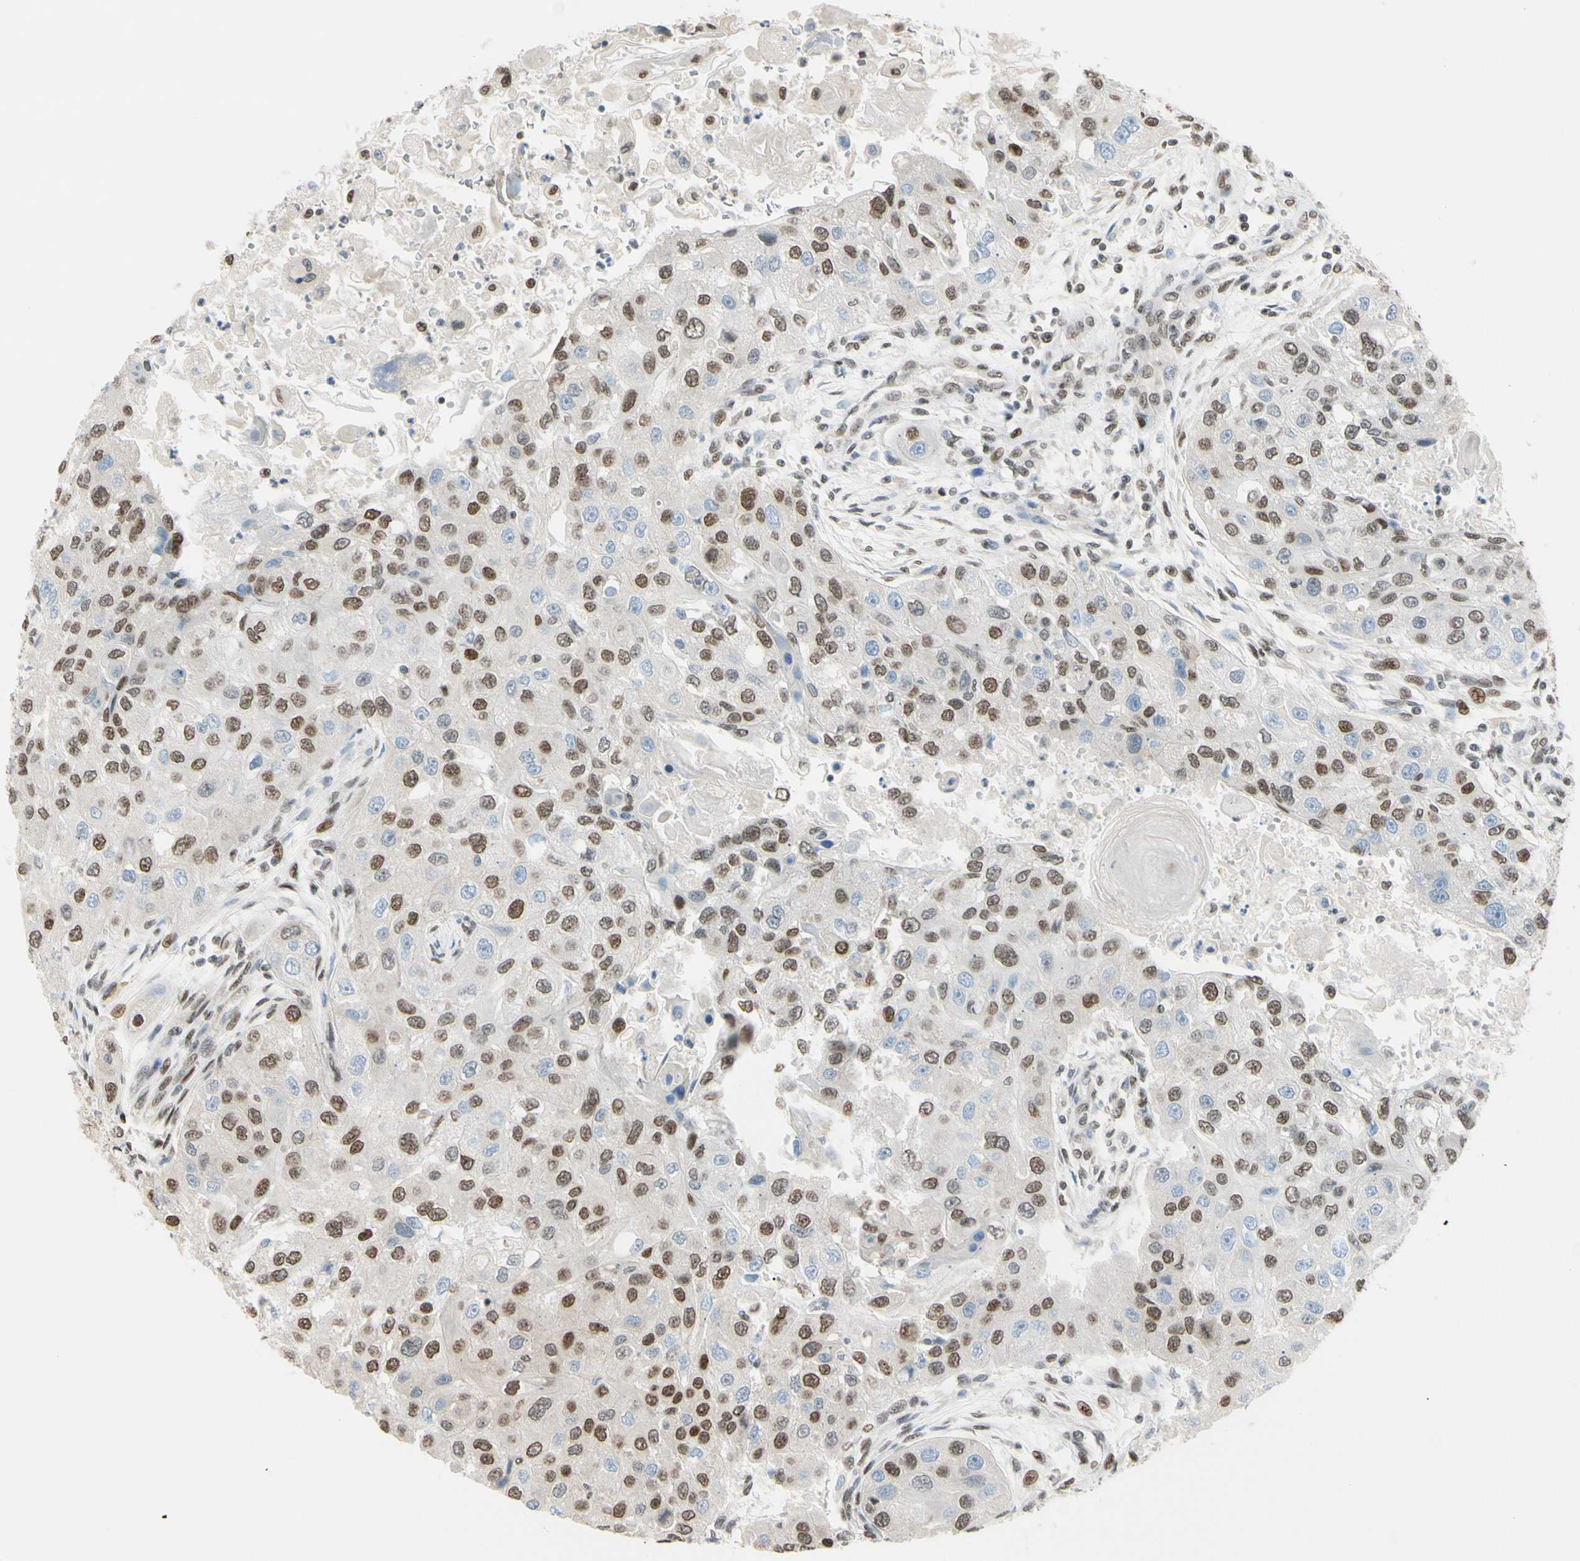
{"staining": {"intensity": "moderate", "quantity": "25%-75%", "location": "nuclear"}, "tissue": "head and neck cancer", "cell_type": "Tumor cells", "image_type": "cancer", "snomed": [{"axis": "morphology", "description": "Normal tissue, NOS"}, {"axis": "morphology", "description": "Squamous cell carcinoma, NOS"}, {"axis": "topography", "description": "Skeletal muscle"}, {"axis": "topography", "description": "Head-Neck"}], "caption": "Protein analysis of head and neck cancer (squamous cell carcinoma) tissue displays moderate nuclear expression in approximately 25%-75% of tumor cells. The protein of interest is shown in brown color, while the nuclei are stained blue.", "gene": "SUFU", "patient": {"sex": "male", "age": 51}}